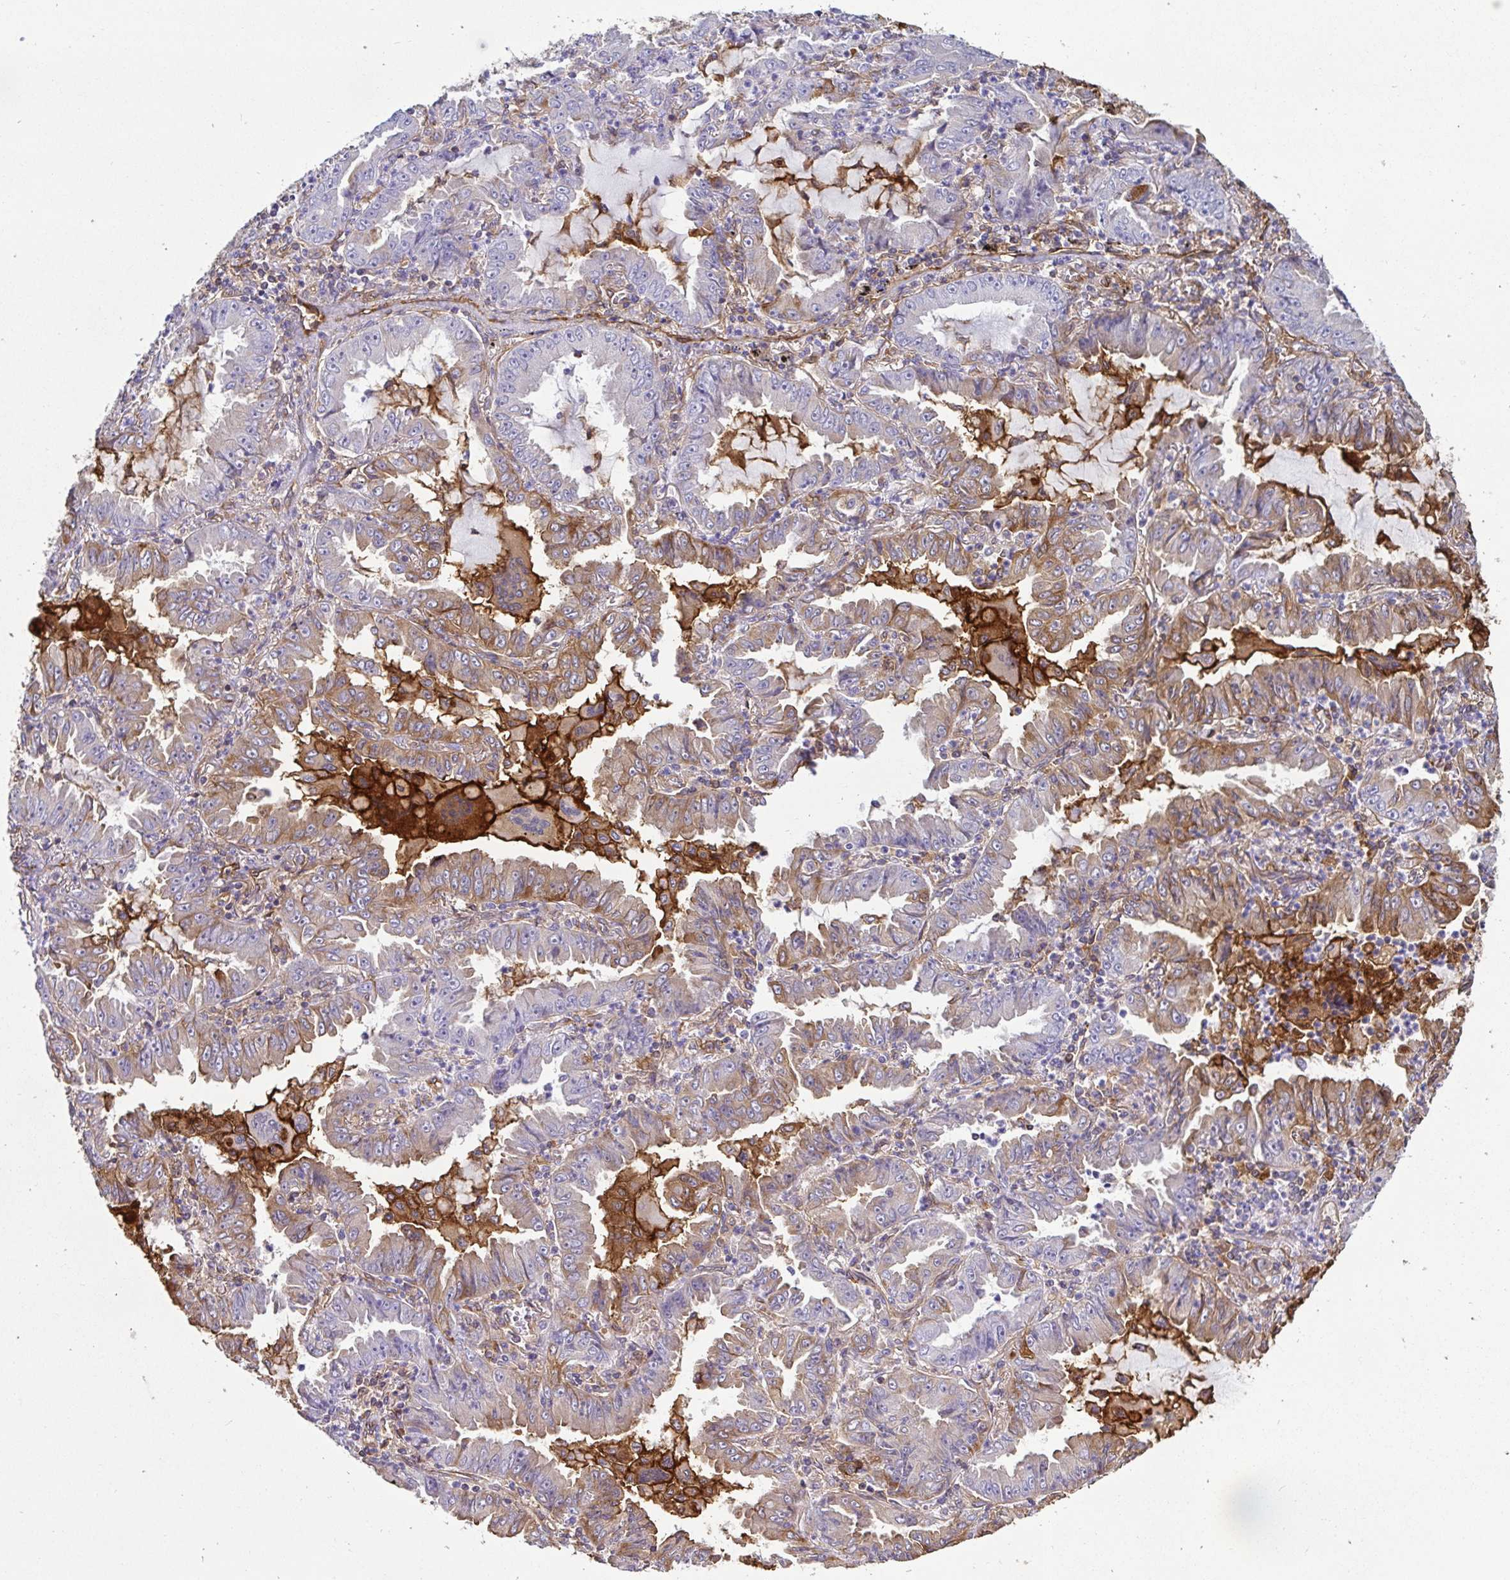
{"staining": {"intensity": "weak", "quantity": "25%-75%", "location": "cytoplasmic/membranous"}, "tissue": "lung cancer", "cell_type": "Tumor cells", "image_type": "cancer", "snomed": [{"axis": "morphology", "description": "Adenocarcinoma, NOS"}, {"axis": "topography", "description": "Lung"}], "caption": "Lung adenocarcinoma was stained to show a protein in brown. There is low levels of weak cytoplasmic/membranous expression in about 25%-75% of tumor cells. (DAB = brown stain, brightfield microscopy at high magnification).", "gene": "ANXA2", "patient": {"sex": "female", "age": 52}}